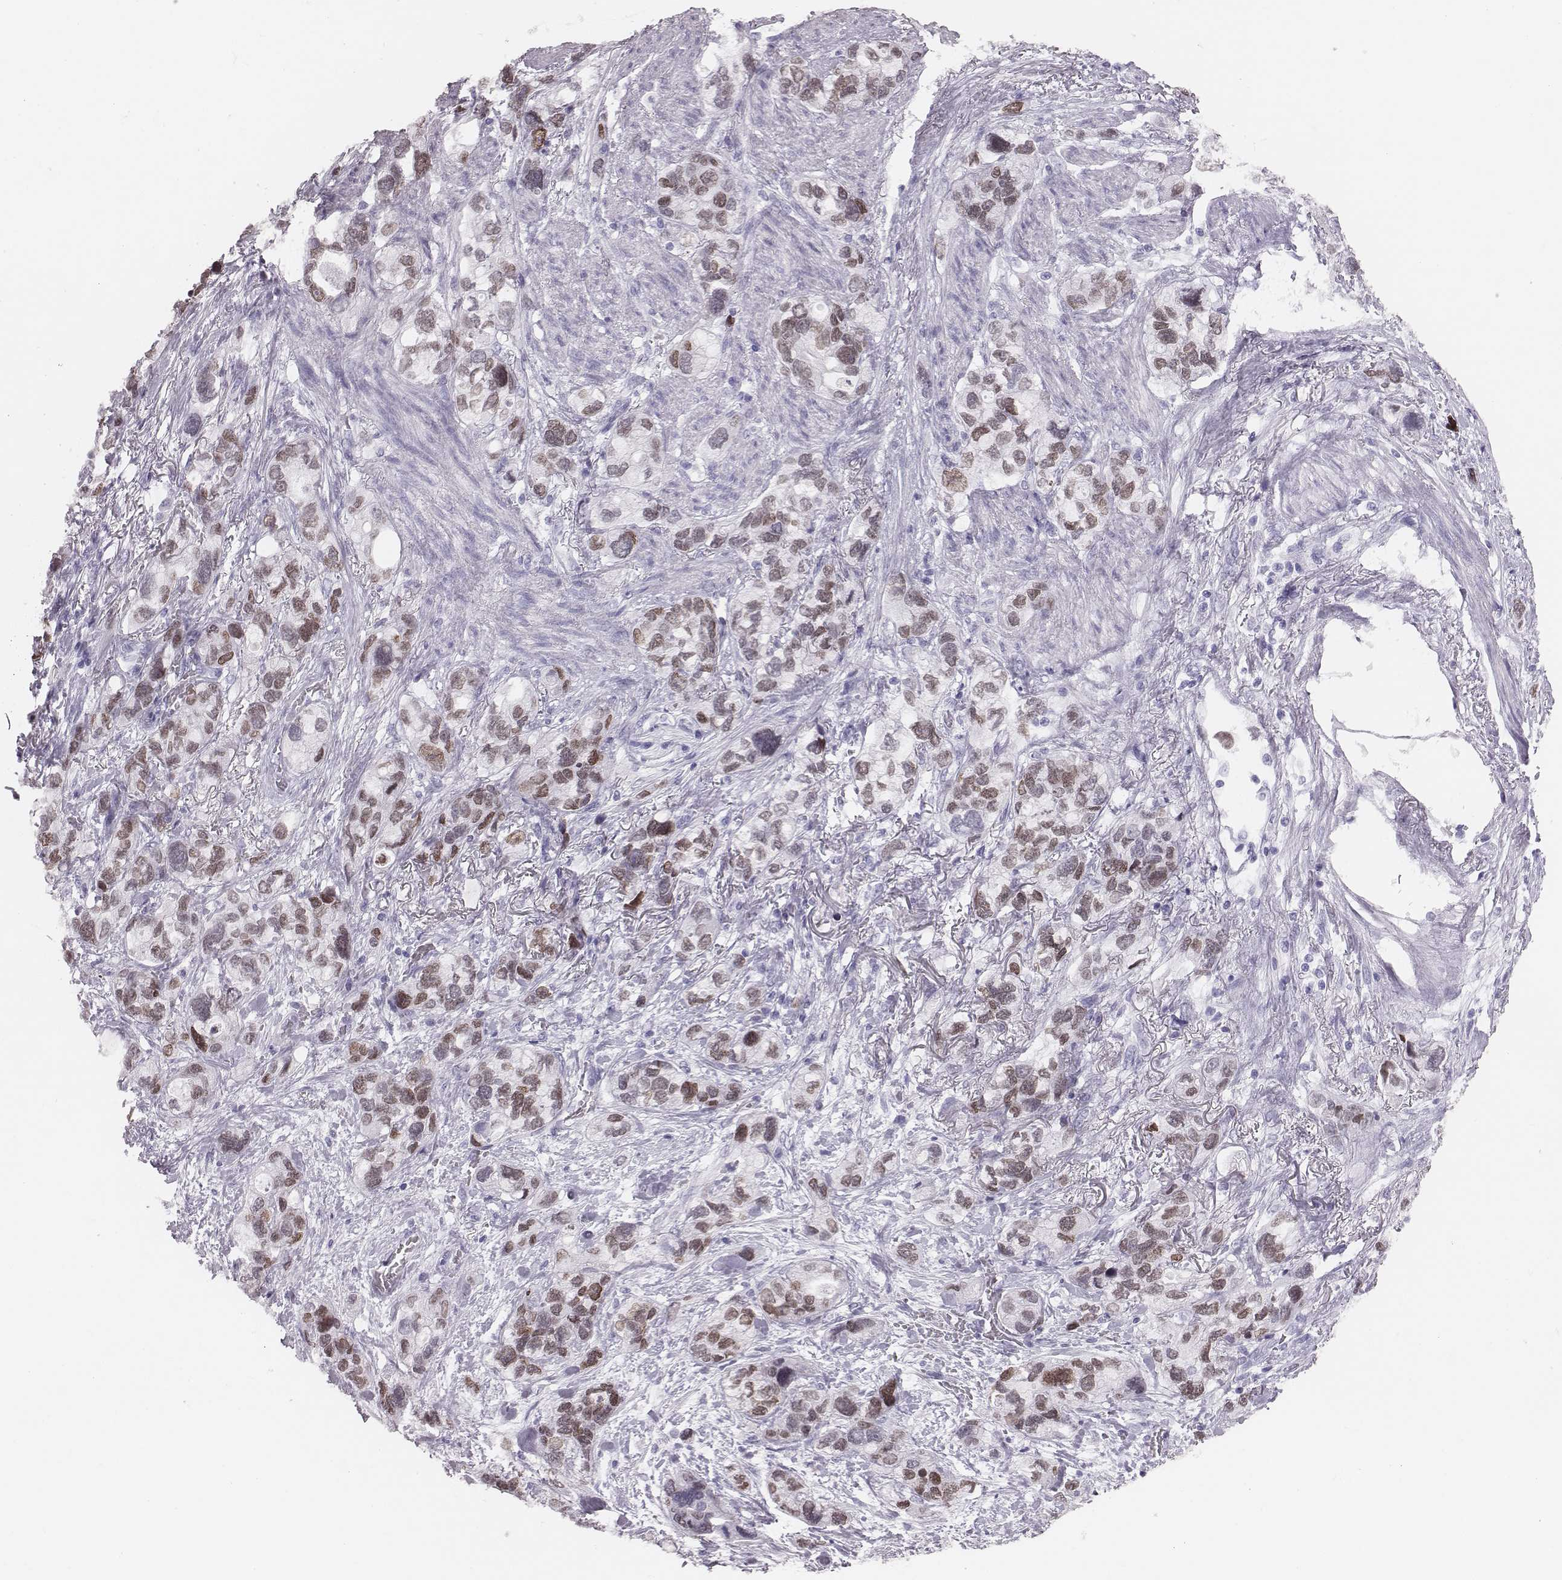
{"staining": {"intensity": "moderate", "quantity": ">75%", "location": "nuclear"}, "tissue": "stomach cancer", "cell_type": "Tumor cells", "image_type": "cancer", "snomed": [{"axis": "morphology", "description": "Adenocarcinoma, NOS"}, {"axis": "topography", "description": "Stomach, upper"}], "caption": "Protein expression by IHC reveals moderate nuclear staining in approximately >75% of tumor cells in stomach cancer (adenocarcinoma). (Stains: DAB (3,3'-diaminobenzidine) in brown, nuclei in blue, Microscopy: brightfield microscopy at high magnification).", "gene": "H1-6", "patient": {"sex": "female", "age": 81}}